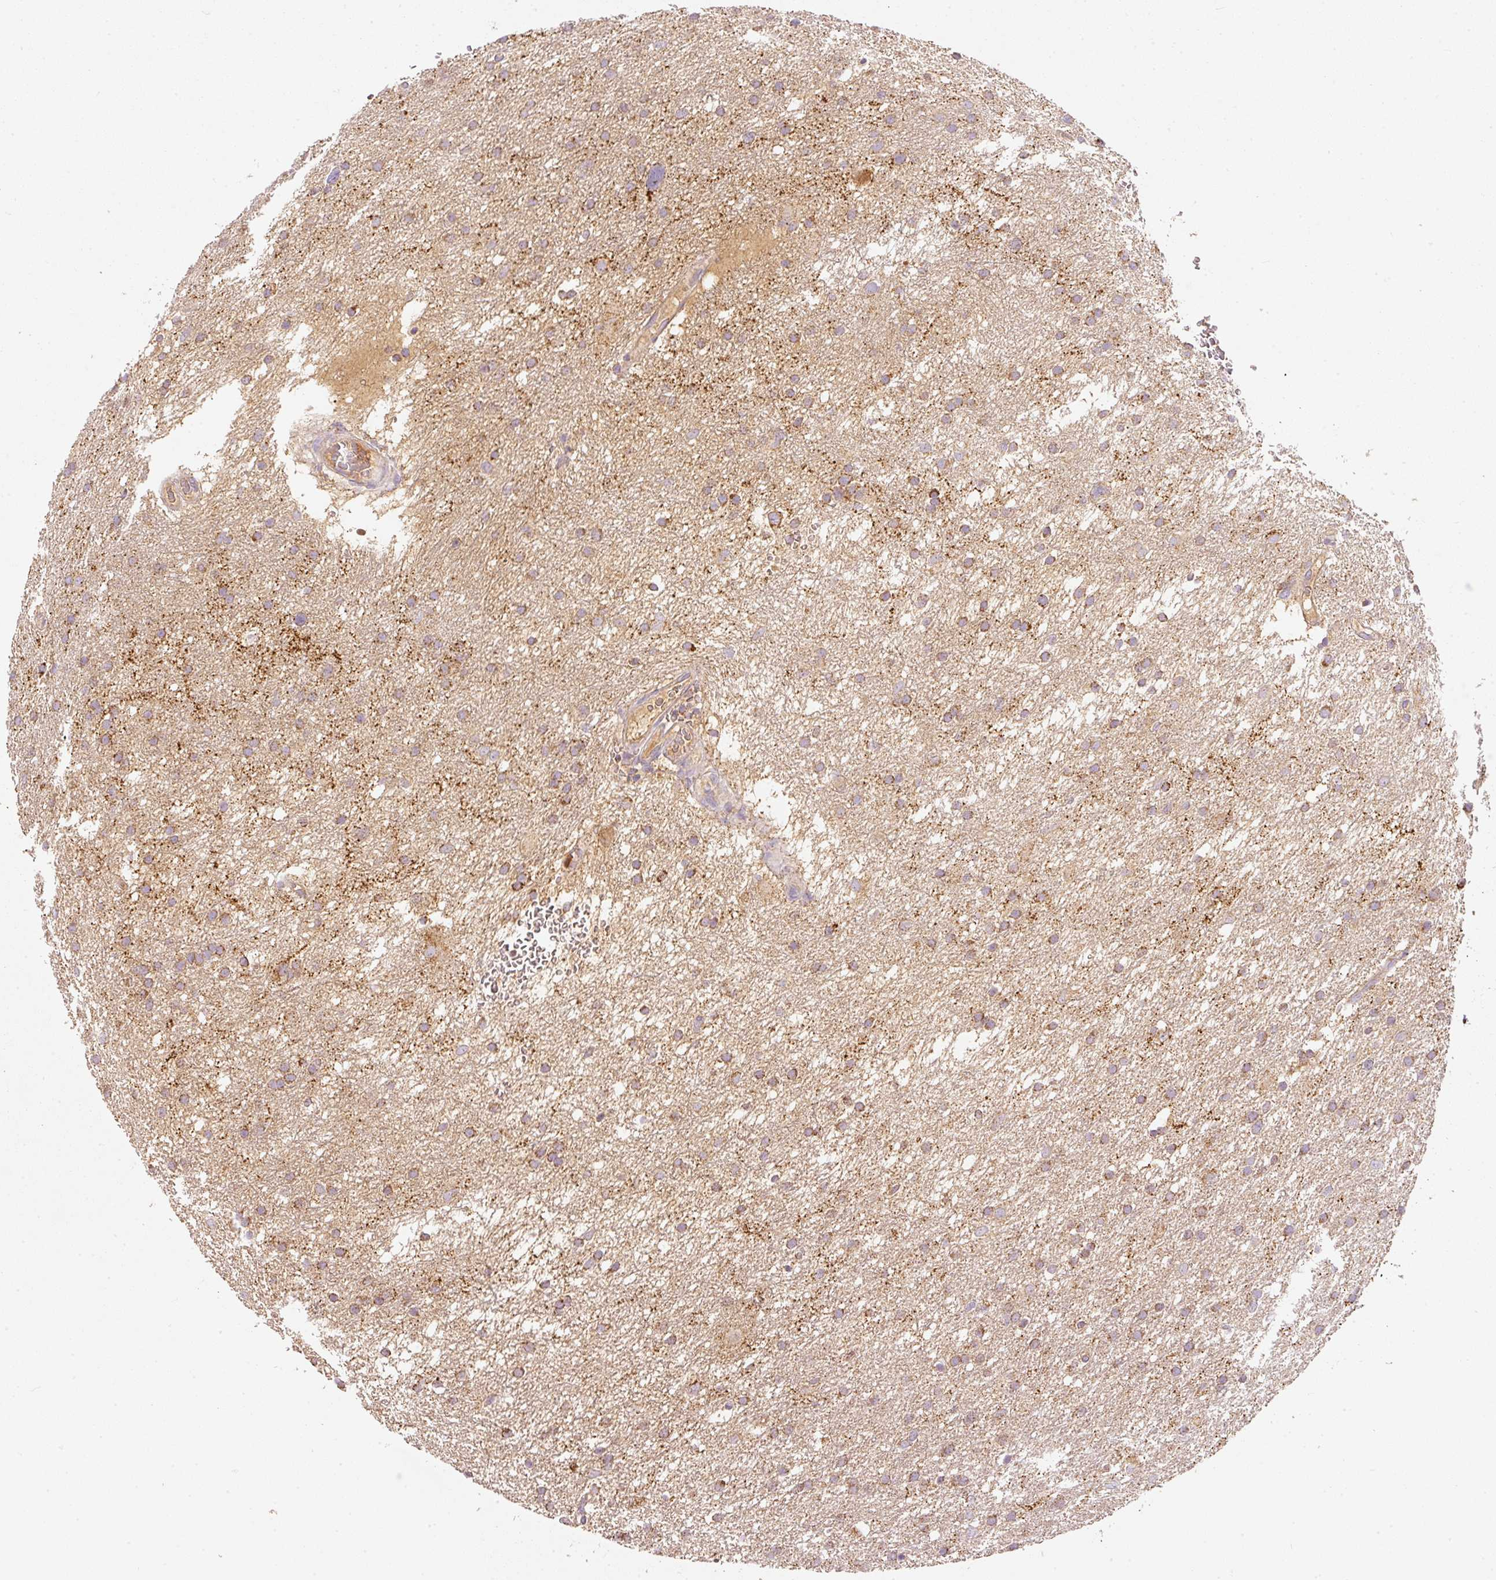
{"staining": {"intensity": "moderate", "quantity": ">75%", "location": "cytoplasmic/membranous"}, "tissue": "glioma", "cell_type": "Tumor cells", "image_type": "cancer", "snomed": [{"axis": "morphology", "description": "Glioma, malignant, High grade"}, {"axis": "topography", "description": "Cerebral cortex"}], "caption": "Immunohistochemistry (IHC) (DAB (3,3'-diaminobenzidine)) staining of human high-grade glioma (malignant) displays moderate cytoplasmic/membranous protein positivity in about >75% of tumor cells.", "gene": "PSENEN", "patient": {"sex": "female", "age": 36}}